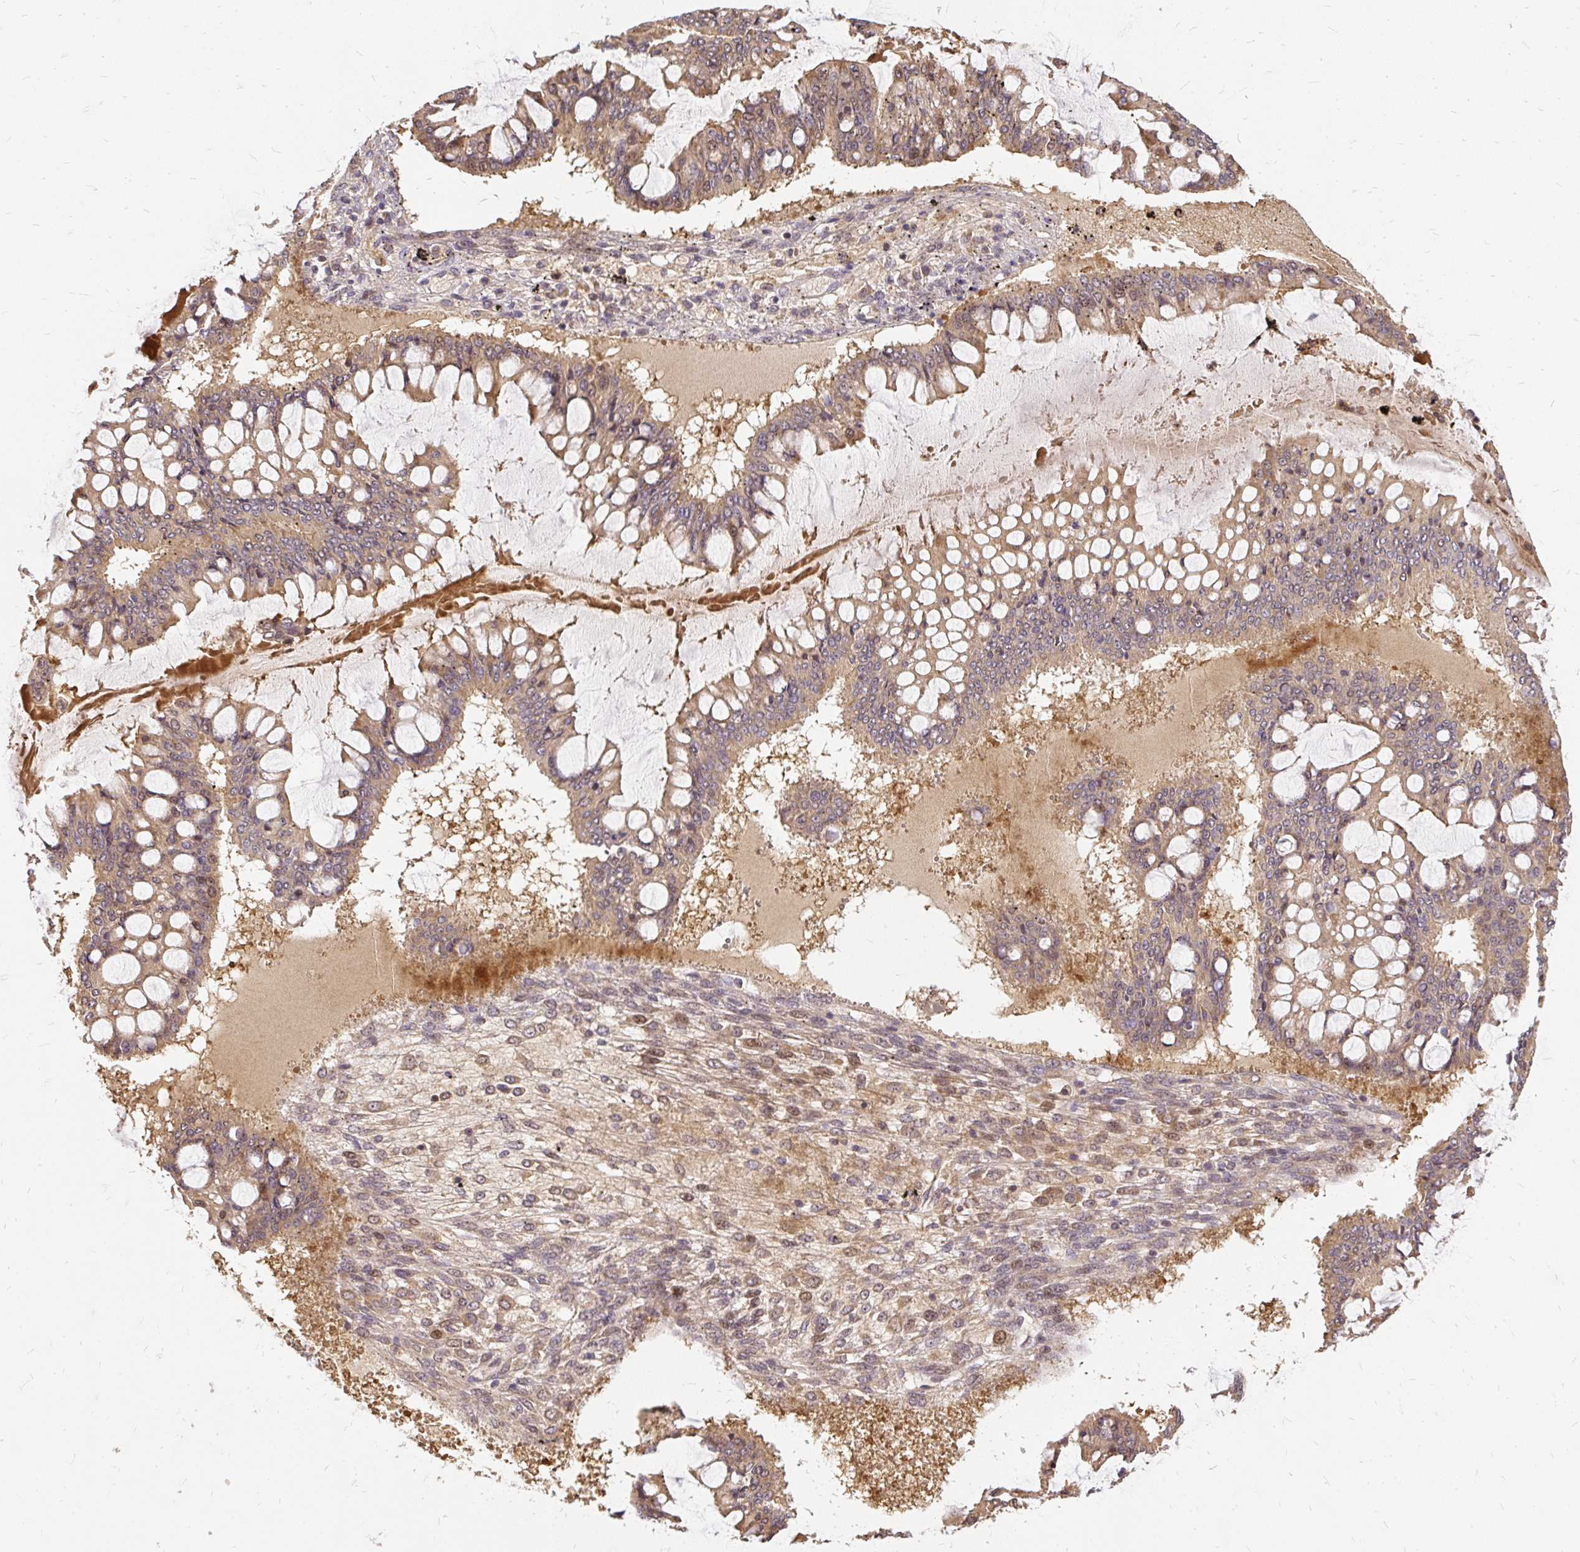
{"staining": {"intensity": "weak", "quantity": ">75%", "location": "cytoplasmic/membranous,nuclear"}, "tissue": "ovarian cancer", "cell_type": "Tumor cells", "image_type": "cancer", "snomed": [{"axis": "morphology", "description": "Cystadenocarcinoma, mucinous, NOS"}, {"axis": "topography", "description": "Ovary"}], "caption": "The immunohistochemical stain labels weak cytoplasmic/membranous and nuclear staining in tumor cells of mucinous cystadenocarcinoma (ovarian) tissue. (Brightfield microscopy of DAB IHC at high magnification).", "gene": "AP5S1", "patient": {"sex": "female", "age": 73}}